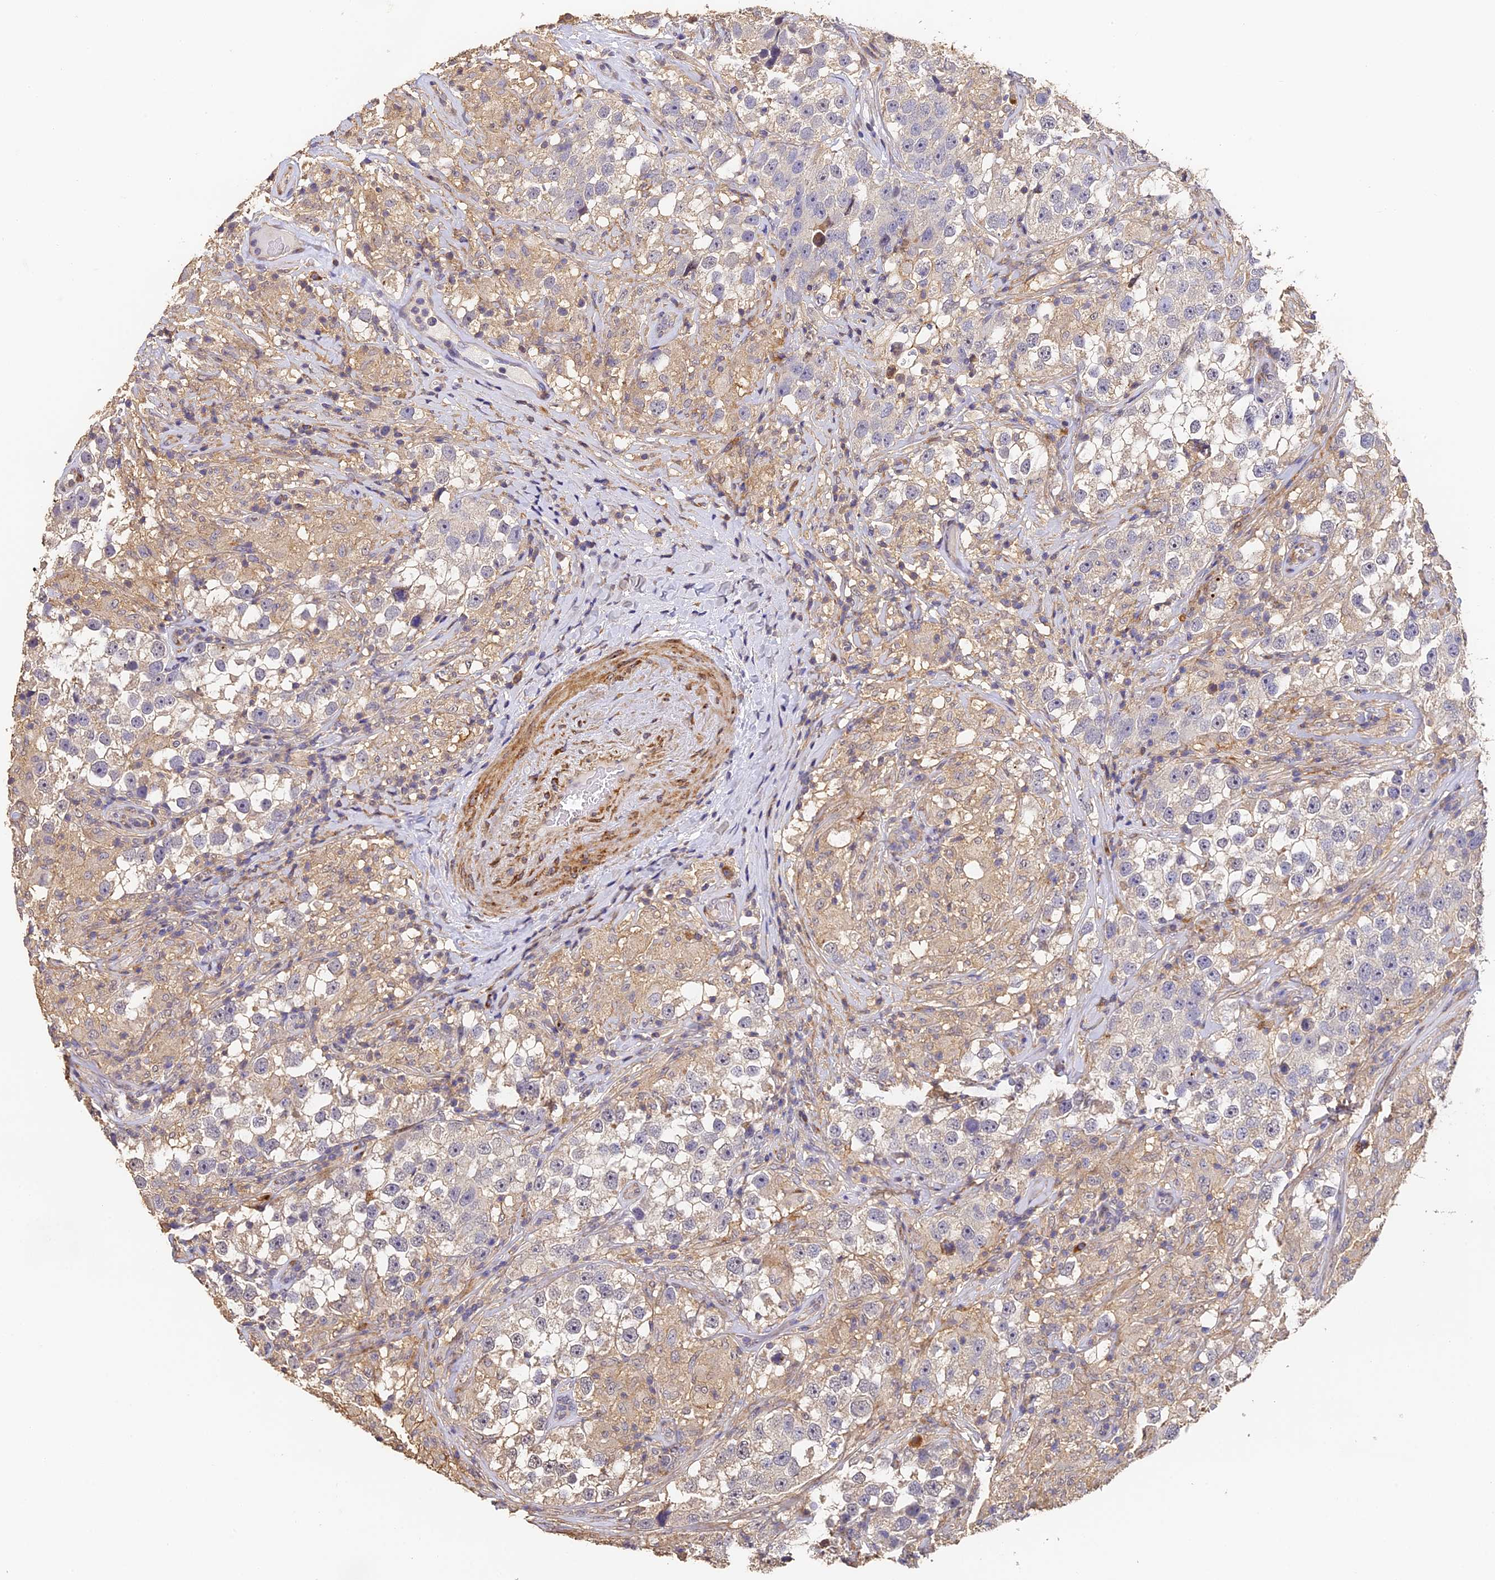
{"staining": {"intensity": "negative", "quantity": "none", "location": "none"}, "tissue": "testis cancer", "cell_type": "Tumor cells", "image_type": "cancer", "snomed": [{"axis": "morphology", "description": "Seminoma, NOS"}, {"axis": "topography", "description": "Testis"}], "caption": "Human seminoma (testis) stained for a protein using IHC shows no expression in tumor cells.", "gene": "SLC11A1", "patient": {"sex": "male", "age": 46}}